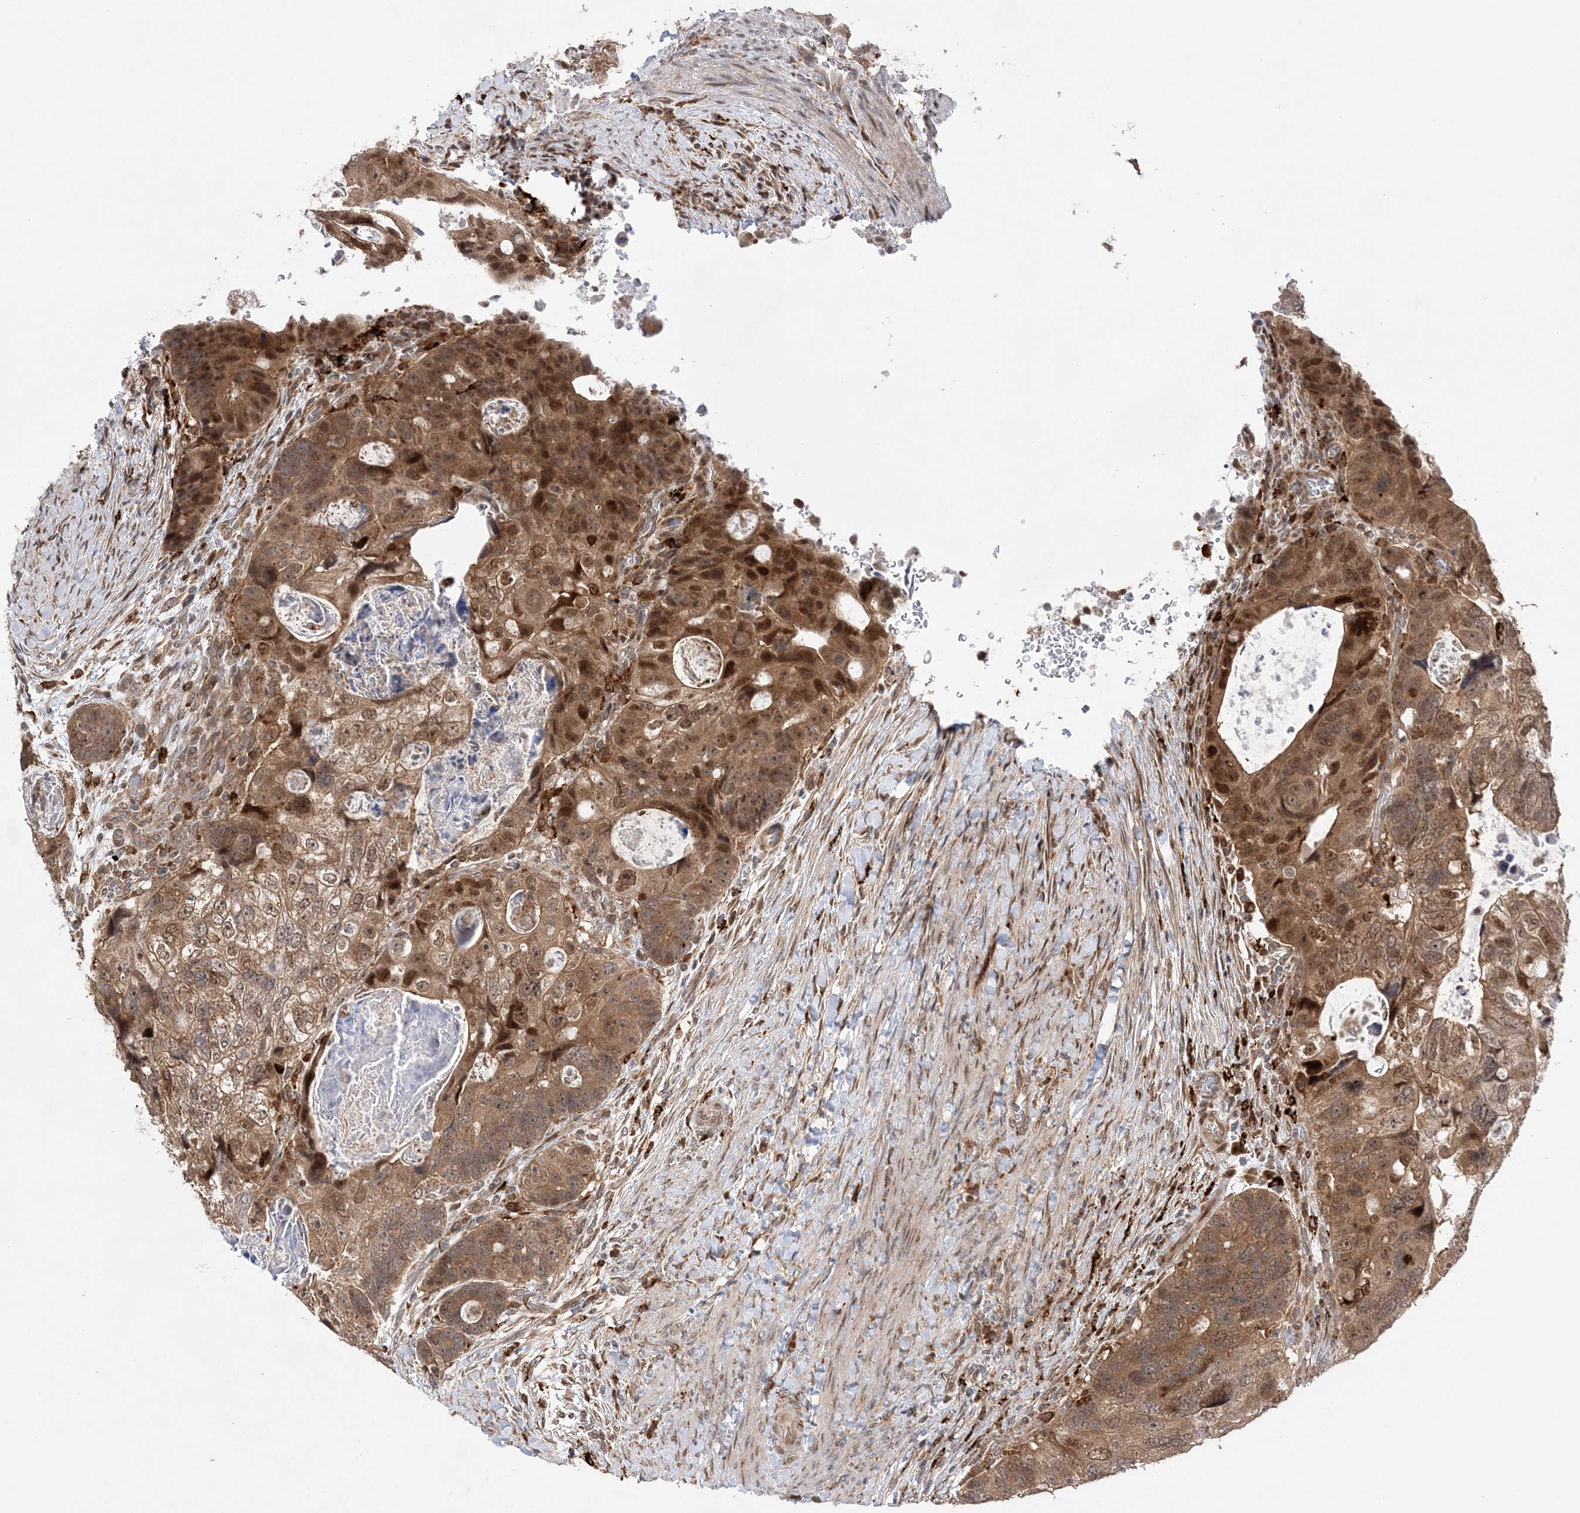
{"staining": {"intensity": "moderate", "quantity": ">75%", "location": "cytoplasmic/membranous,nuclear"}, "tissue": "colorectal cancer", "cell_type": "Tumor cells", "image_type": "cancer", "snomed": [{"axis": "morphology", "description": "Adenocarcinoma, NOS"}, {"axis": "topography", "description": "Rectum"}], "caption": "Moderate cytoplasmic/membranous and nuclear protein staining is identified in approximately >75% of tumor cells in colorectal adenocarcinoma. (brown staining indicates protein expression, while blue staining denotes nuclei).", "gene": "ANAPC15", "patient": {"sex": "male", "age": 59}}